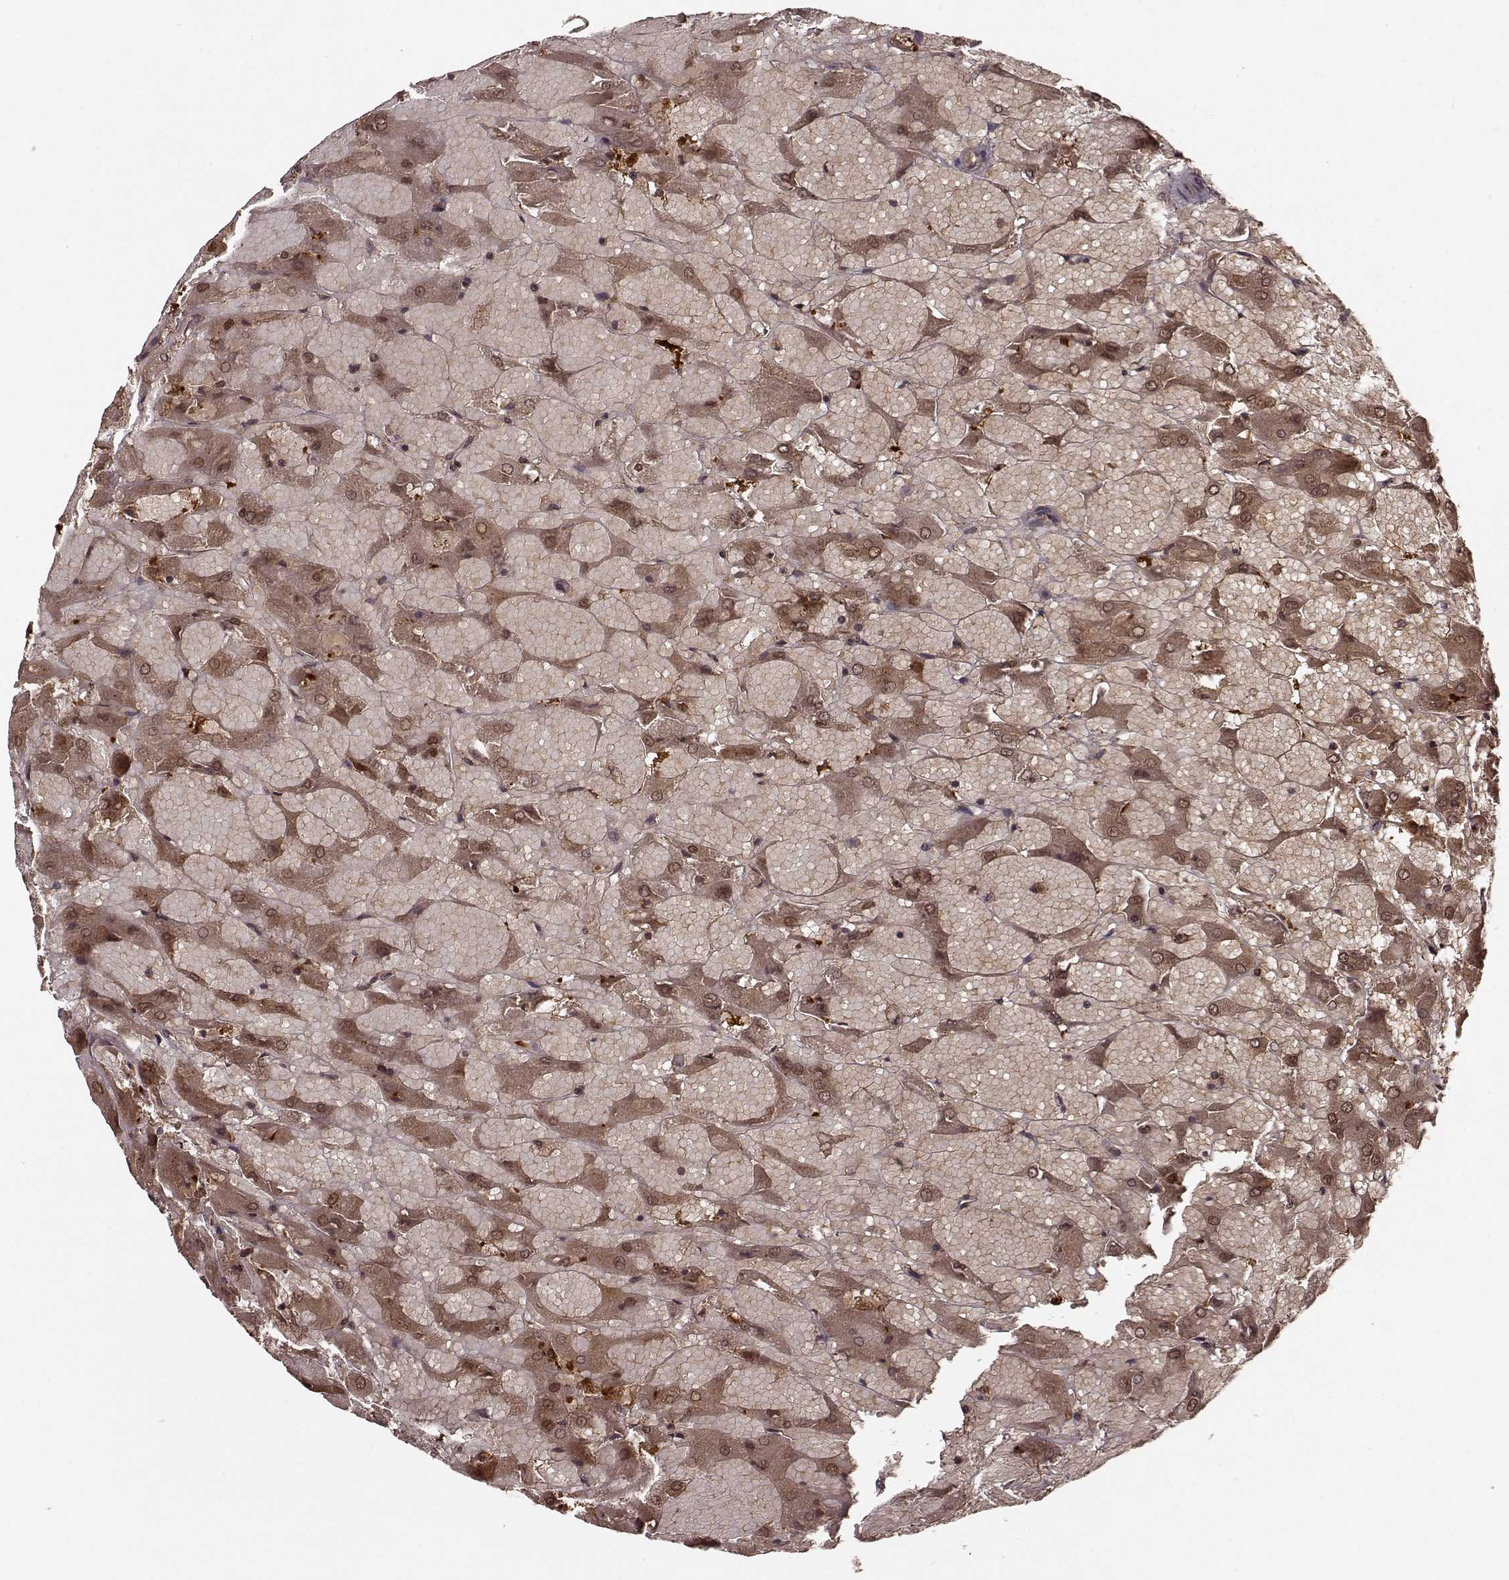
{"staining": {"intensity": "moderate", "quantity": ">75%", "location": "cytoplasmic/membranous,nuclear"}, "tissue": "renal cancer", "cell_type": "Tumor cells", "image_type": "cancer", "snomed": [{"axis": "morphology", "description": "Adenocarcinoma, NOS"}, {"axis": "topography", "description": "Kidney"}], "caption": "Moderate cytoplasmic/membranous and nuclear staining for a protein is identified in approximately >75% of tumor cells of renal cancer (adenocarcinoma) using immunohistochemistry.", "gene": "GSS", "patient": {"sex": "male", "age": 72}}